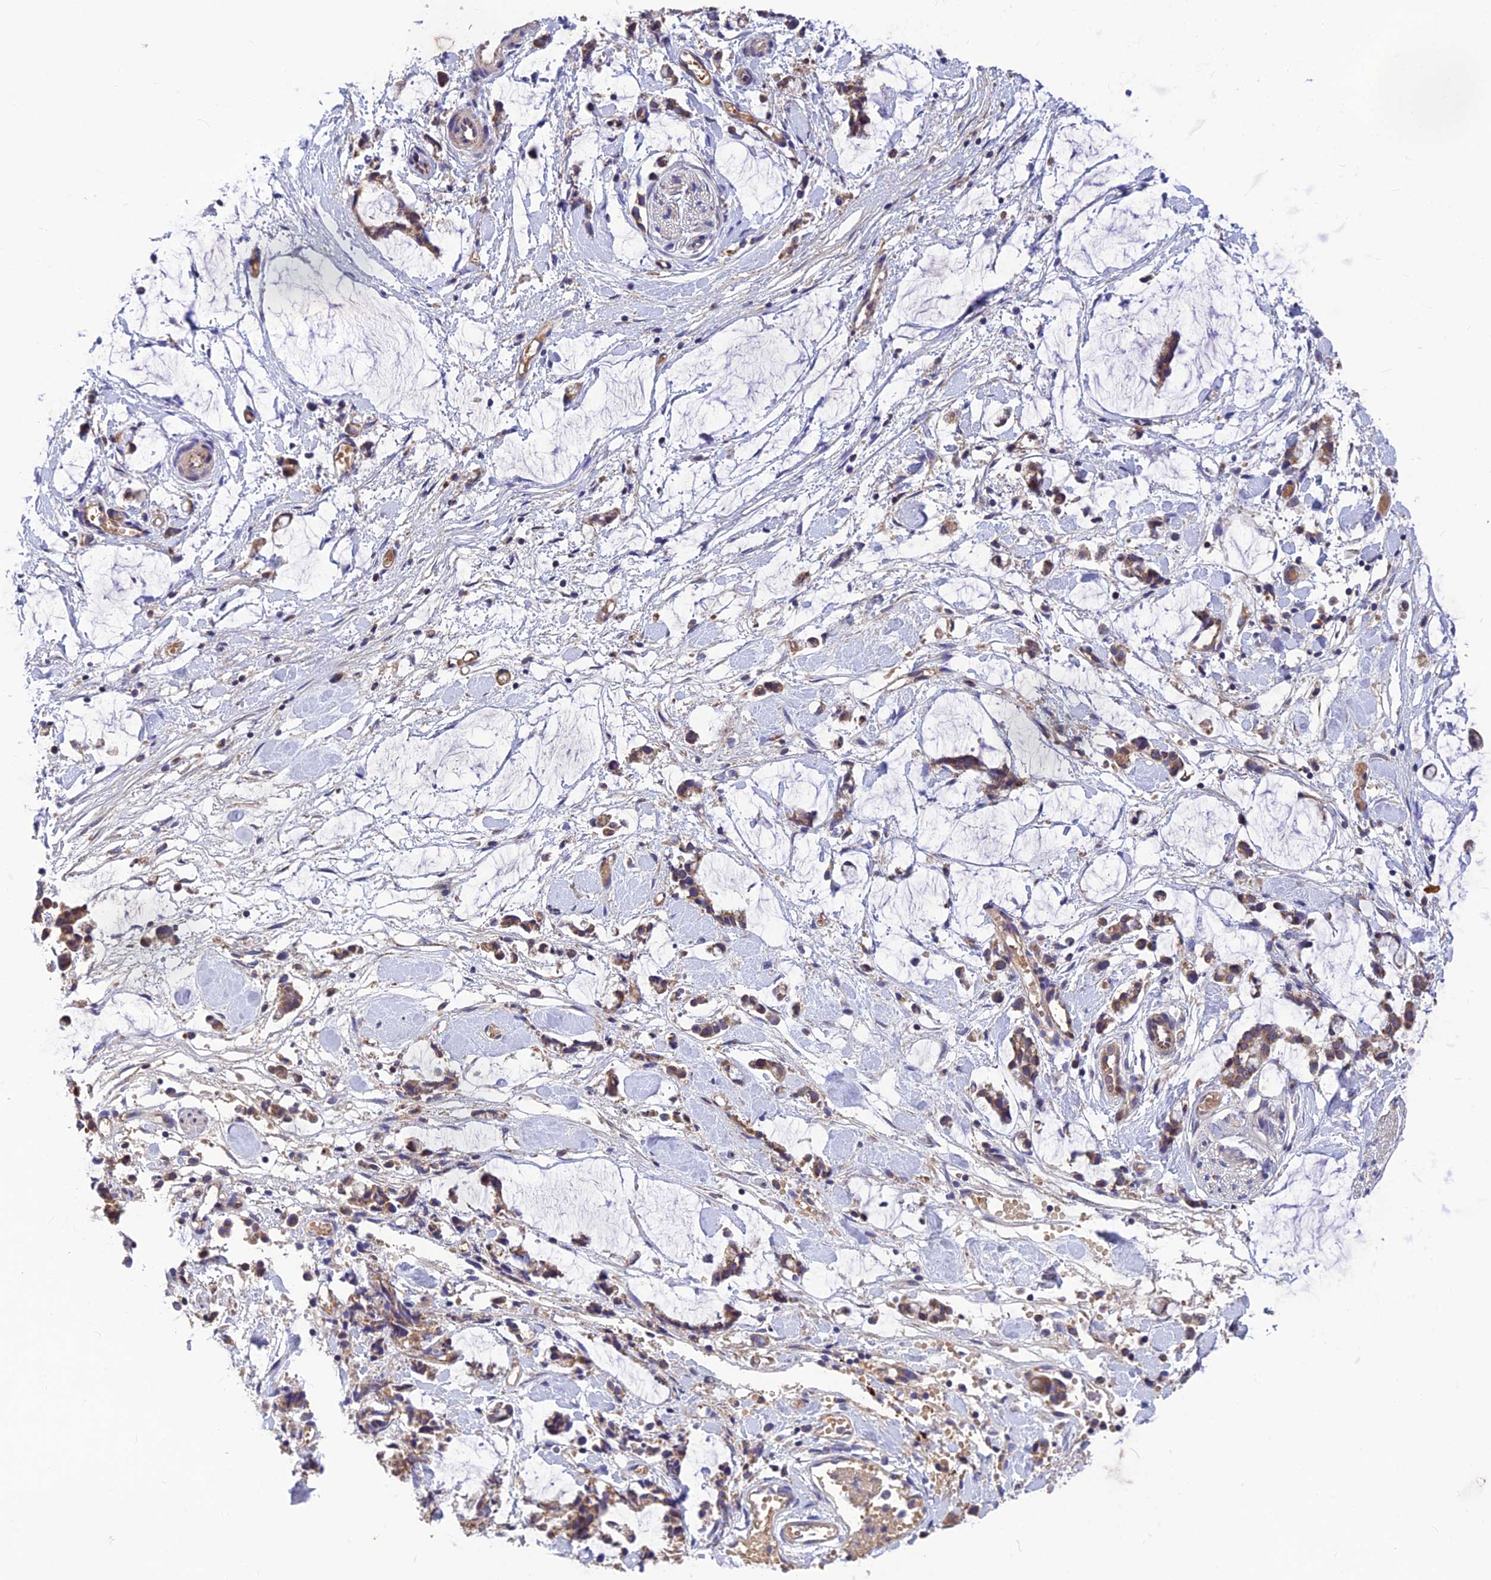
{"staining": {"intensity": "moderate", "quantity": ">75%", "location": "cytoplasmic/membranous"}, "tissue": "adipose tissue", "cell_type": "Adipocytes", "image_type": "normal", "snomed": [{"axis": "morphology", "description": "Normal tissue, NOS"}, {"axis": "morphology", "description": "Adenocarcinoma, NOS"}, {"axis": "topography", "description": "Smooth muscle"}, {"axis": "topography", "description": "Colon"}], "caption": "Human adipose tissue stained with a brown dye shows moderate cytoplasmic/membranous positive expression in approximately >75% of adipocytes.", "gene": "PZP", "patient": {"sex": "male", "age": 14}}